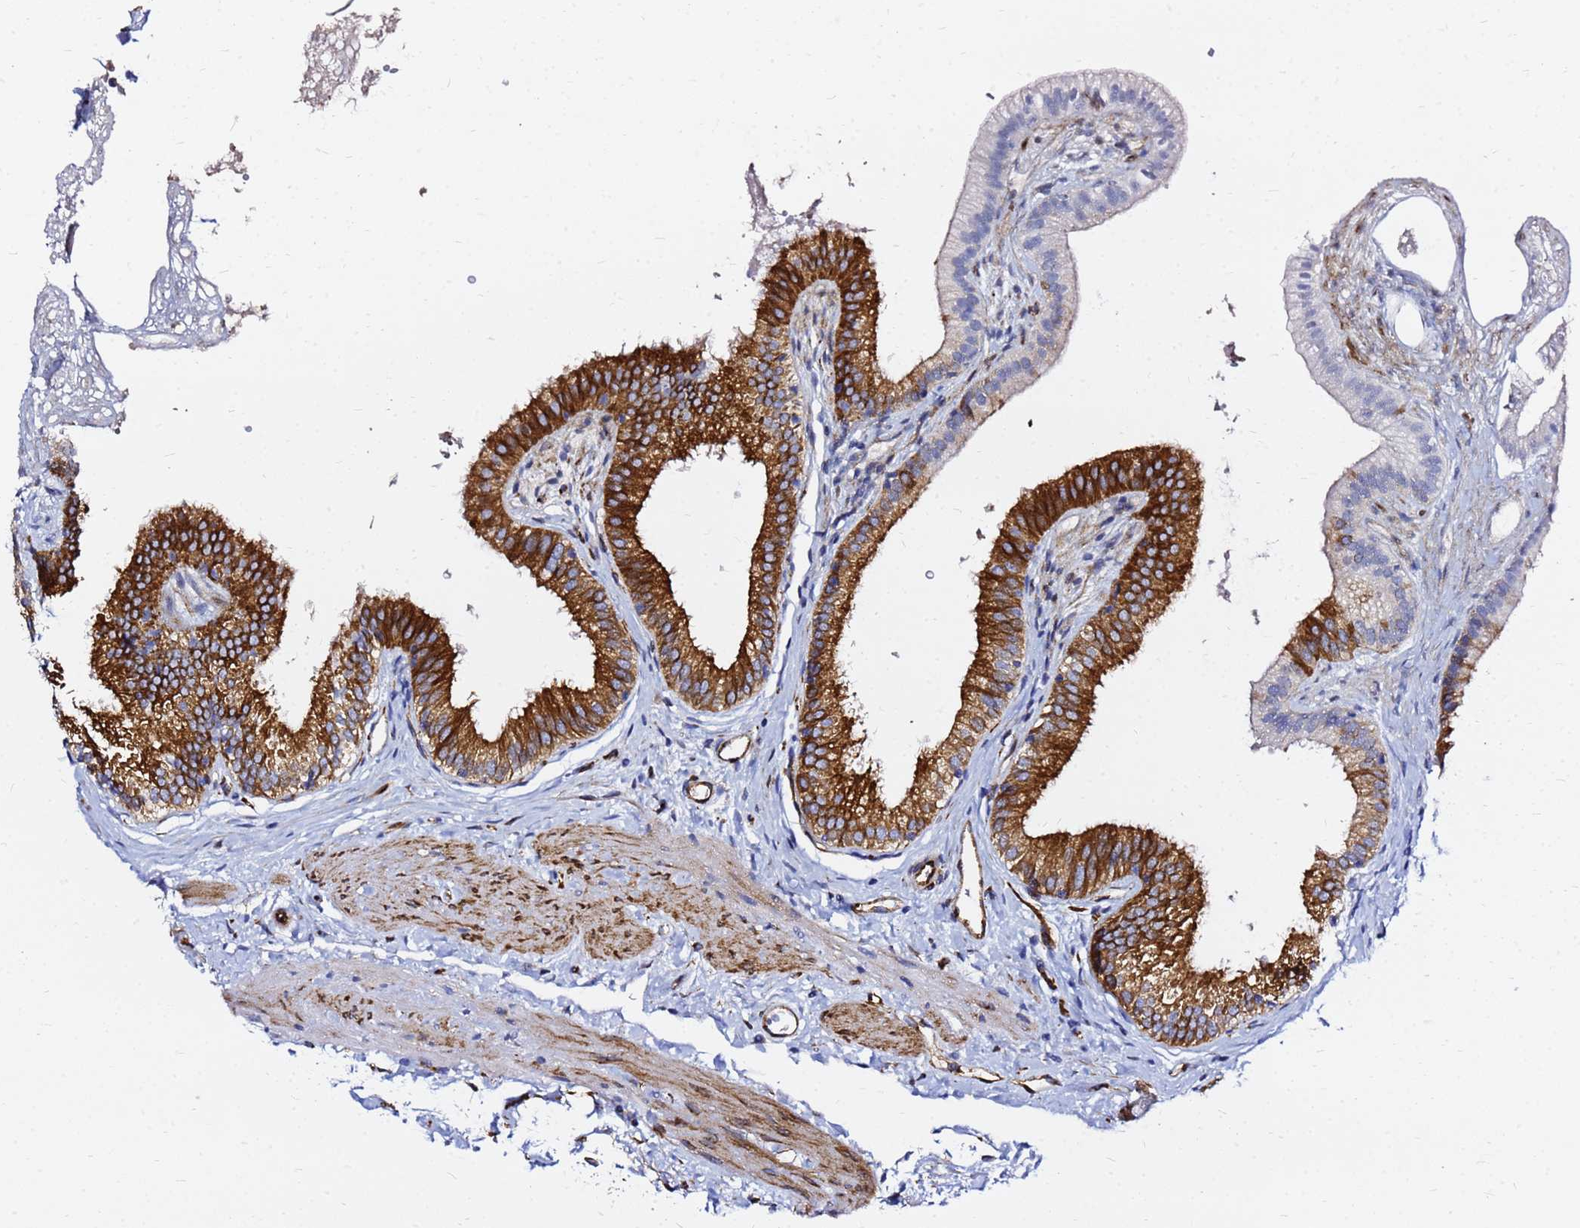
{"staining": {"intensity": "strong", "quantity": ">75%", "location": "cytoplasmic/membranous"}, "tissue": "gallbladder", "cell_type": "Glandular cells", "image_type": "normal", "snomed": [{"axis": "morphology", "description": "Normal tissue, NOS"}, {"axis": "topography", "description": "Gallbladder"}], "caption": "Protein expression analysis of normal human gallbladder reveals strong cytoplasmic/membranous staining in about >75% of glandular cells.", "gene": "TUBA8", "patient": {"sex": "female", "age": 54}}